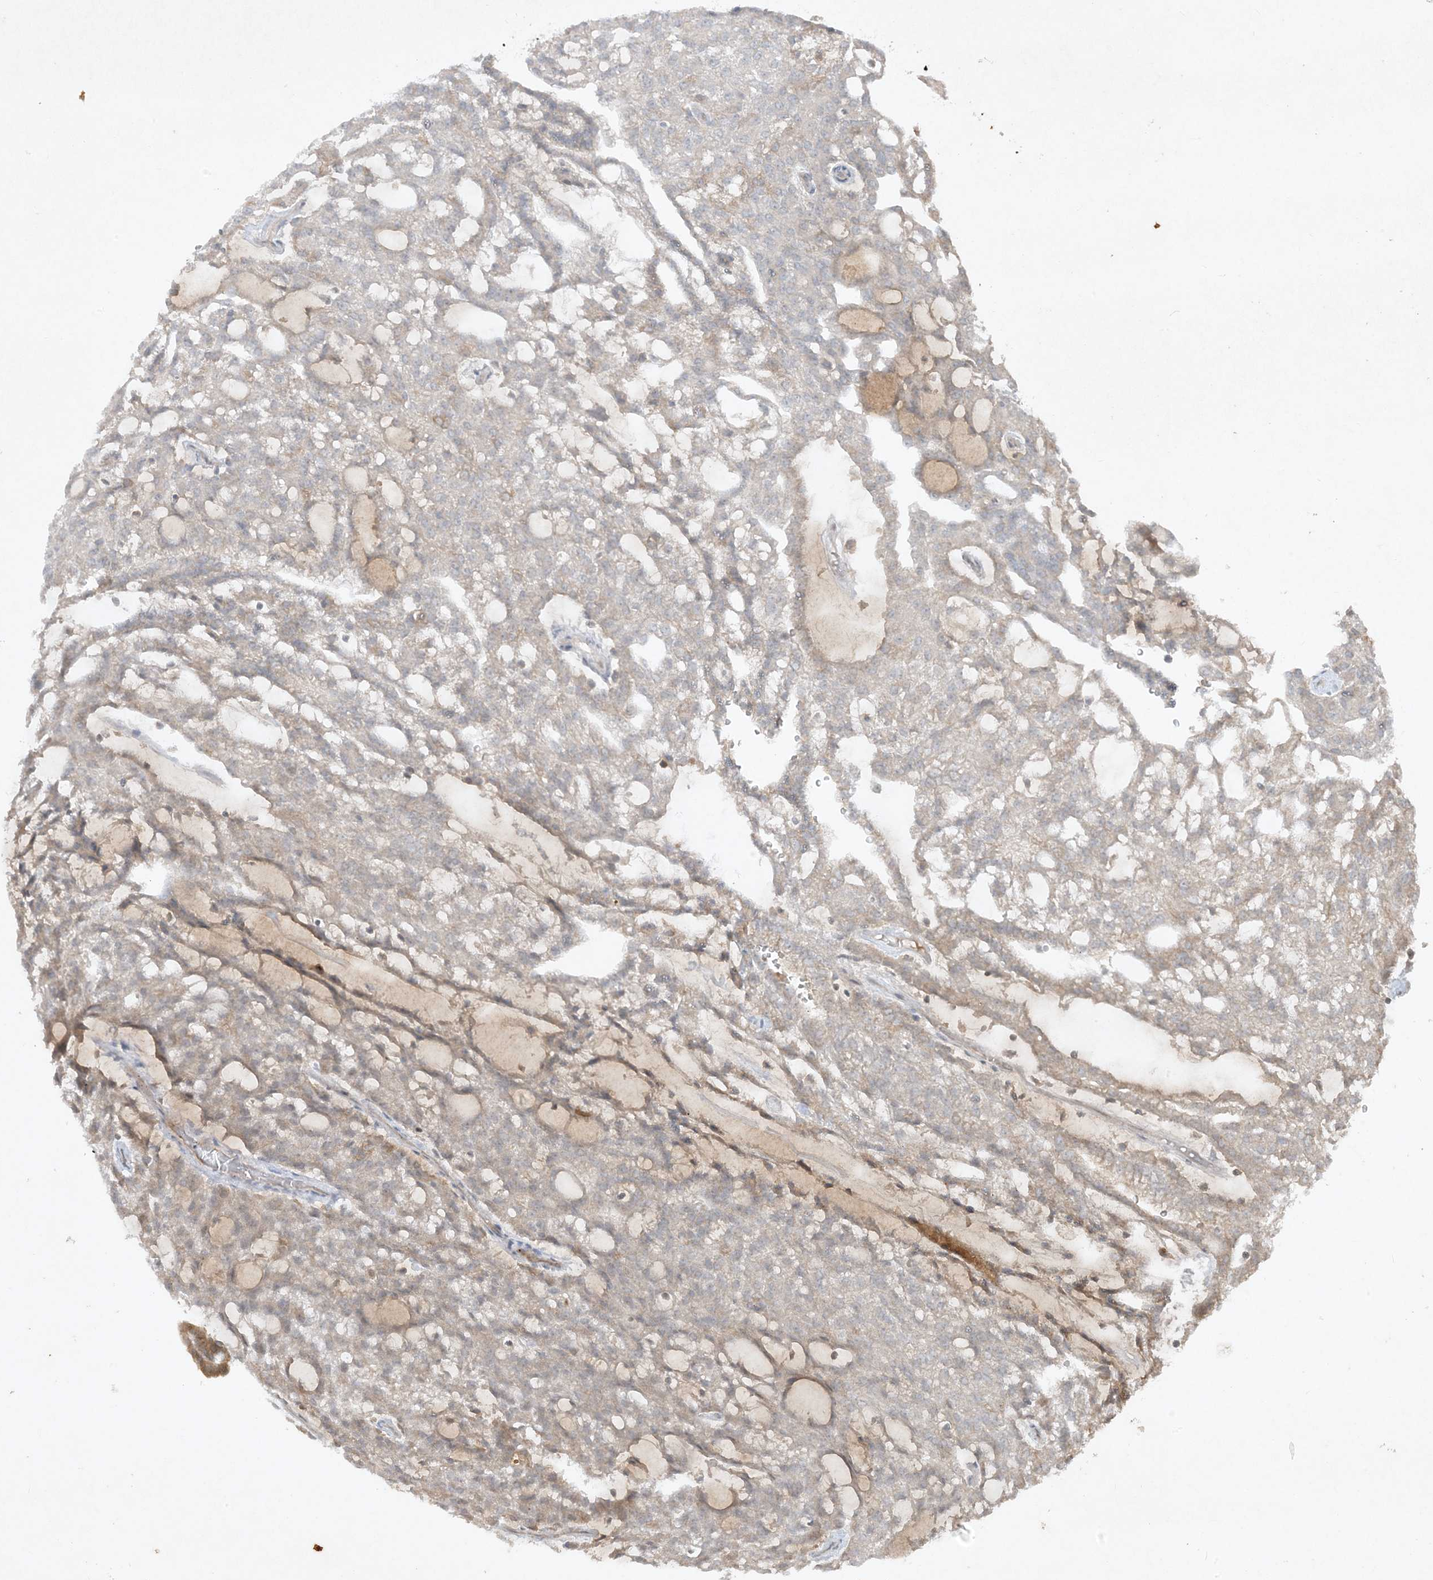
{"staining": {"intensity": "negative", "quantity": "none", "location": "none"}, "tissue": "renal cancer", "cell_type": "Tumor cells", "image_type": "cancer", "snomed": [{"axis": "morphology", "description": "Adenocarcinoma, NOS"}, {"axis": "topography", "description": "Kidney"}], "caption": "Adenocarcinoma (renal) was stained to show a protein in brown. There is no significant staining in tumor cells.", "gene": "FETUB", "patient": {"sex": "male", "age": 63}}